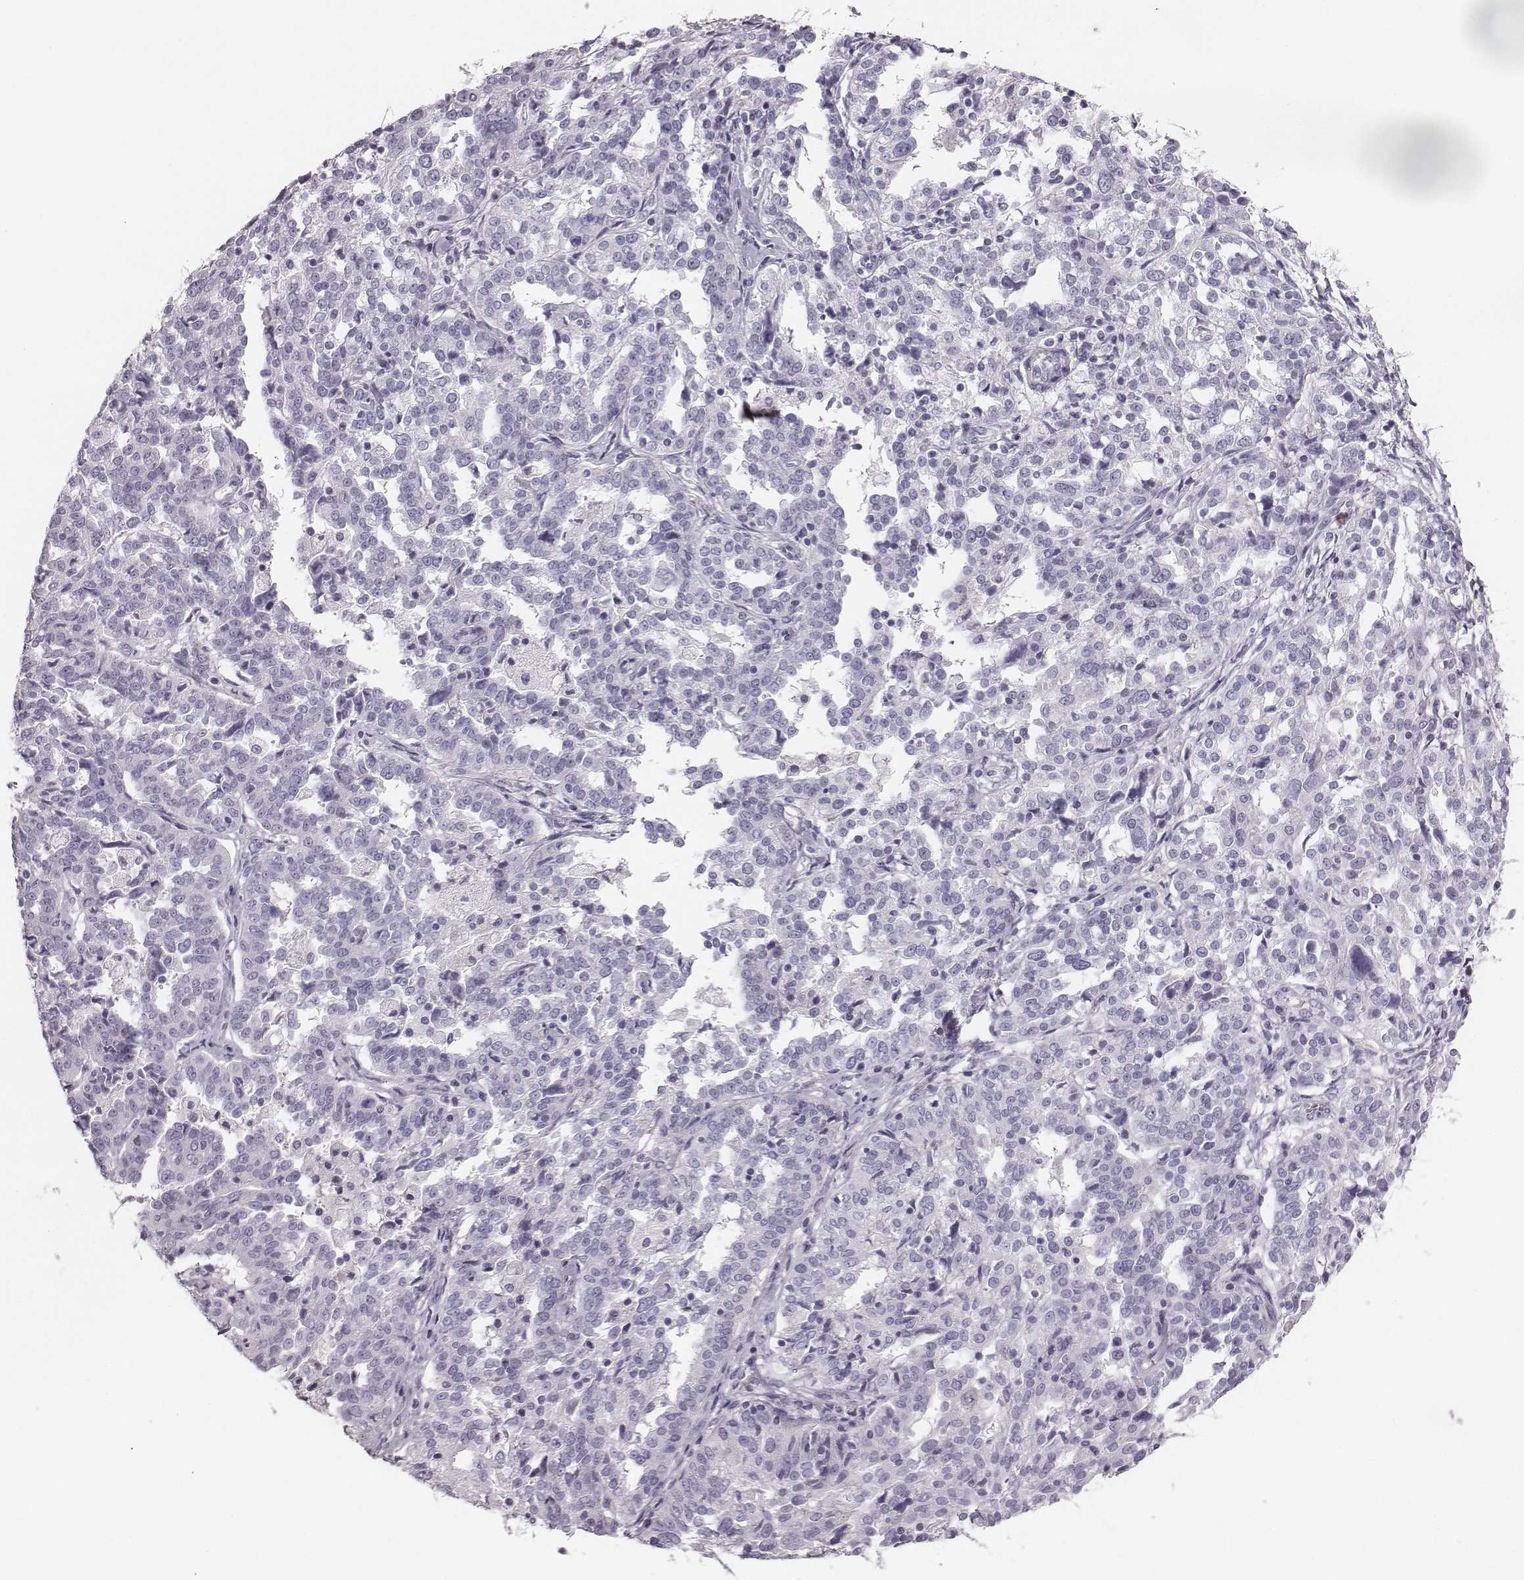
{"staining": {"intensity": "negative", "quantity": "none", "location": "none"}, "tissue": "ovarian cancer", "cell_type": "Tumor cells", "image_type": "cancer", "snomed": [{"axis": "morphology", "description": "Cystadenocarcinoma, serous, NOS"}, {"axis": "topography", "description": "Ovary"}], "caption": "The image reveals no staining of tumor cells in ovarian cancer. The staining is performed using DAB (3,3'-diaminobenzidine) brown chromogen with nuclei counter-stained in using hematoxylin.", "gene": "CRISP1", "patient": {"sex": "female", "age": 67}}